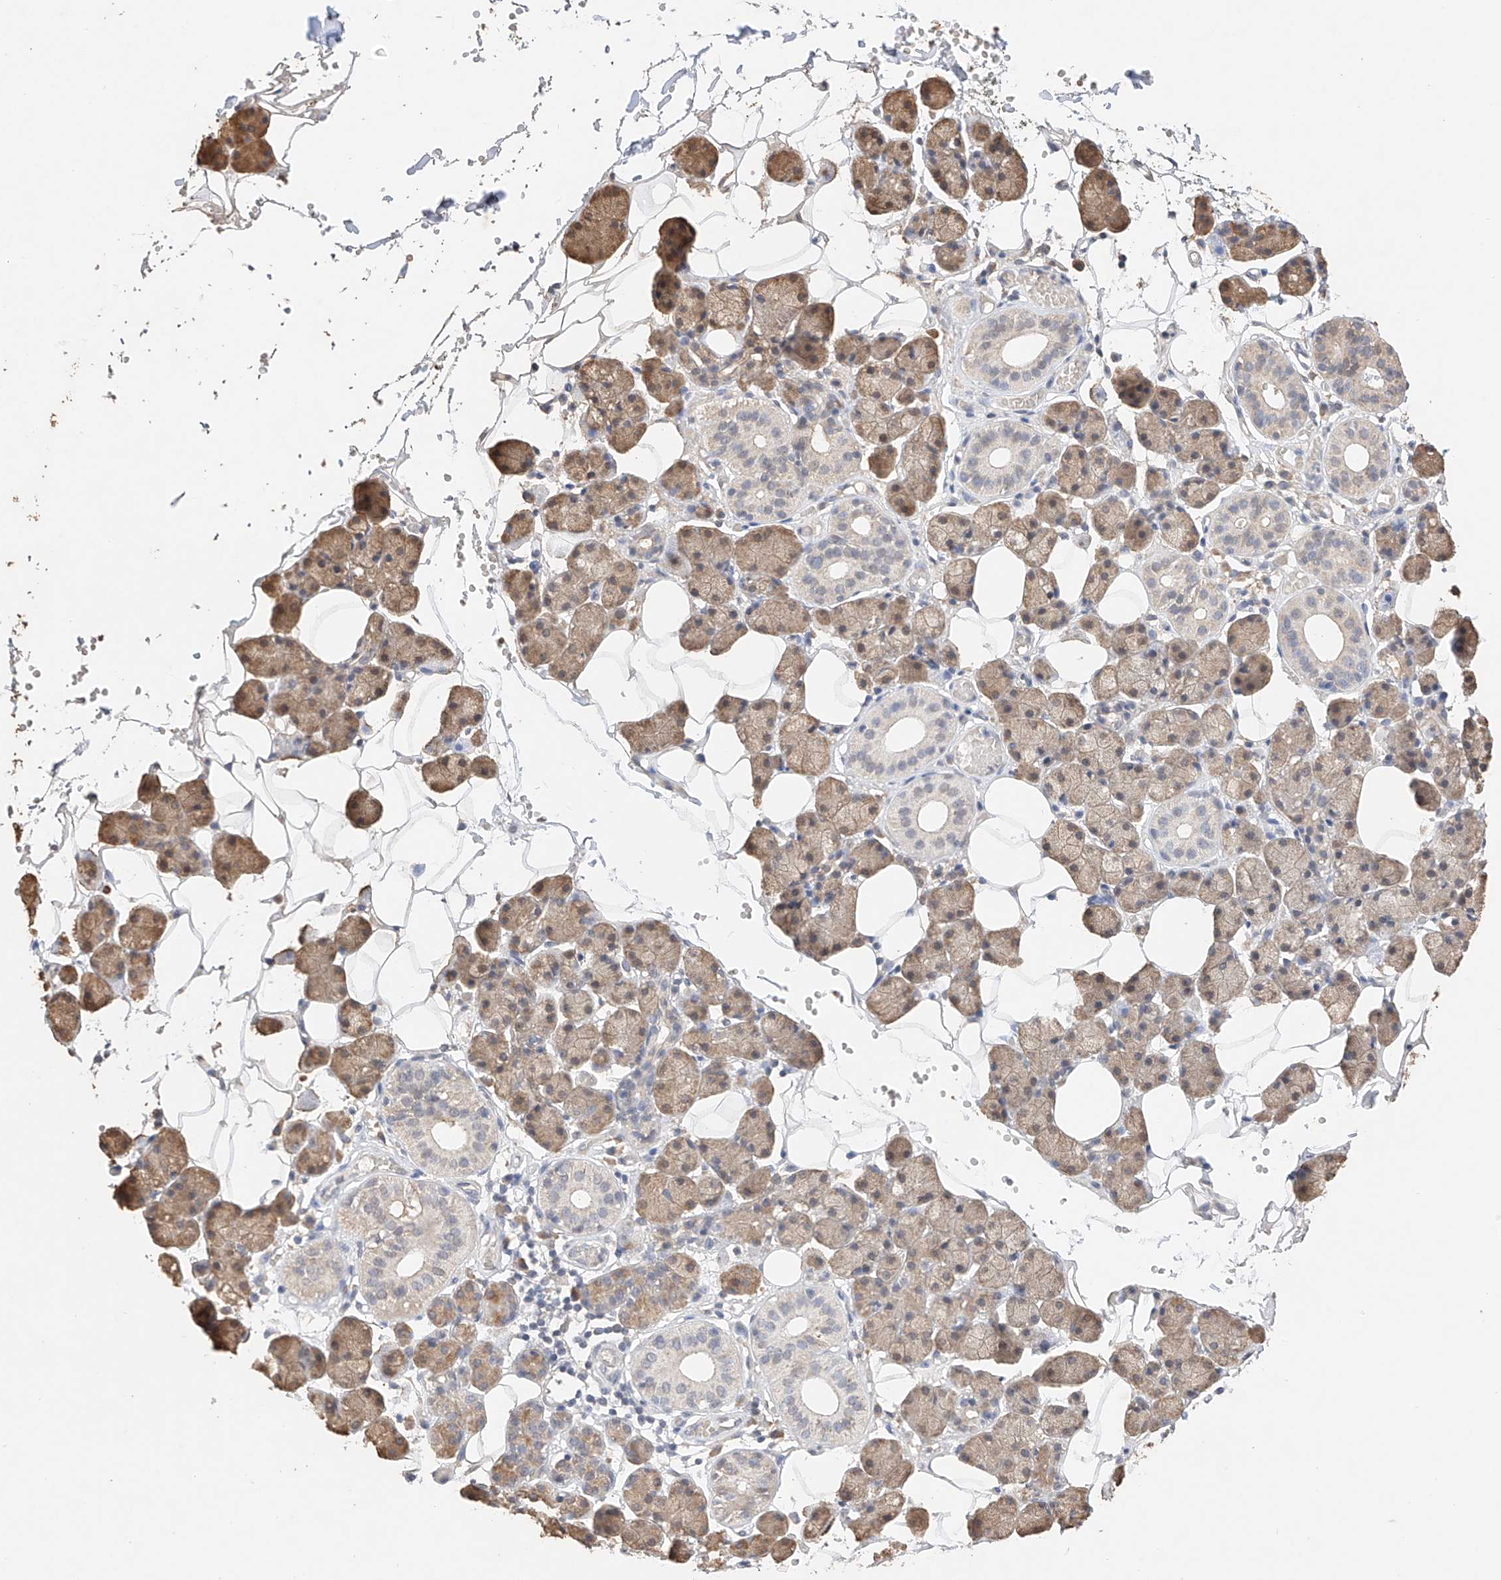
{"staining": {"intensity": "moderate", "quantity": "25%-75%", "location": "cytoplasmic/membranous"}, "tissue": "salivary gland", "cell_type": "Glandular cells", "image_type": "normal", "snomed": [{"axis": "morphology", "description": "Normal tissue, NOS"}, {"axis": "topography", "description": "Salivary gland"}], "caption": "Immunohistochemistry photomicrograph of unremarkable salivary gland stained for a protein (brown), which displays medium levels of moderate cytoplasmic/membranous positivity in approximately 25%-75% of glandular cells.", "gene": "IL22RA2", "patient": {"sex": "female", "age": 33}}